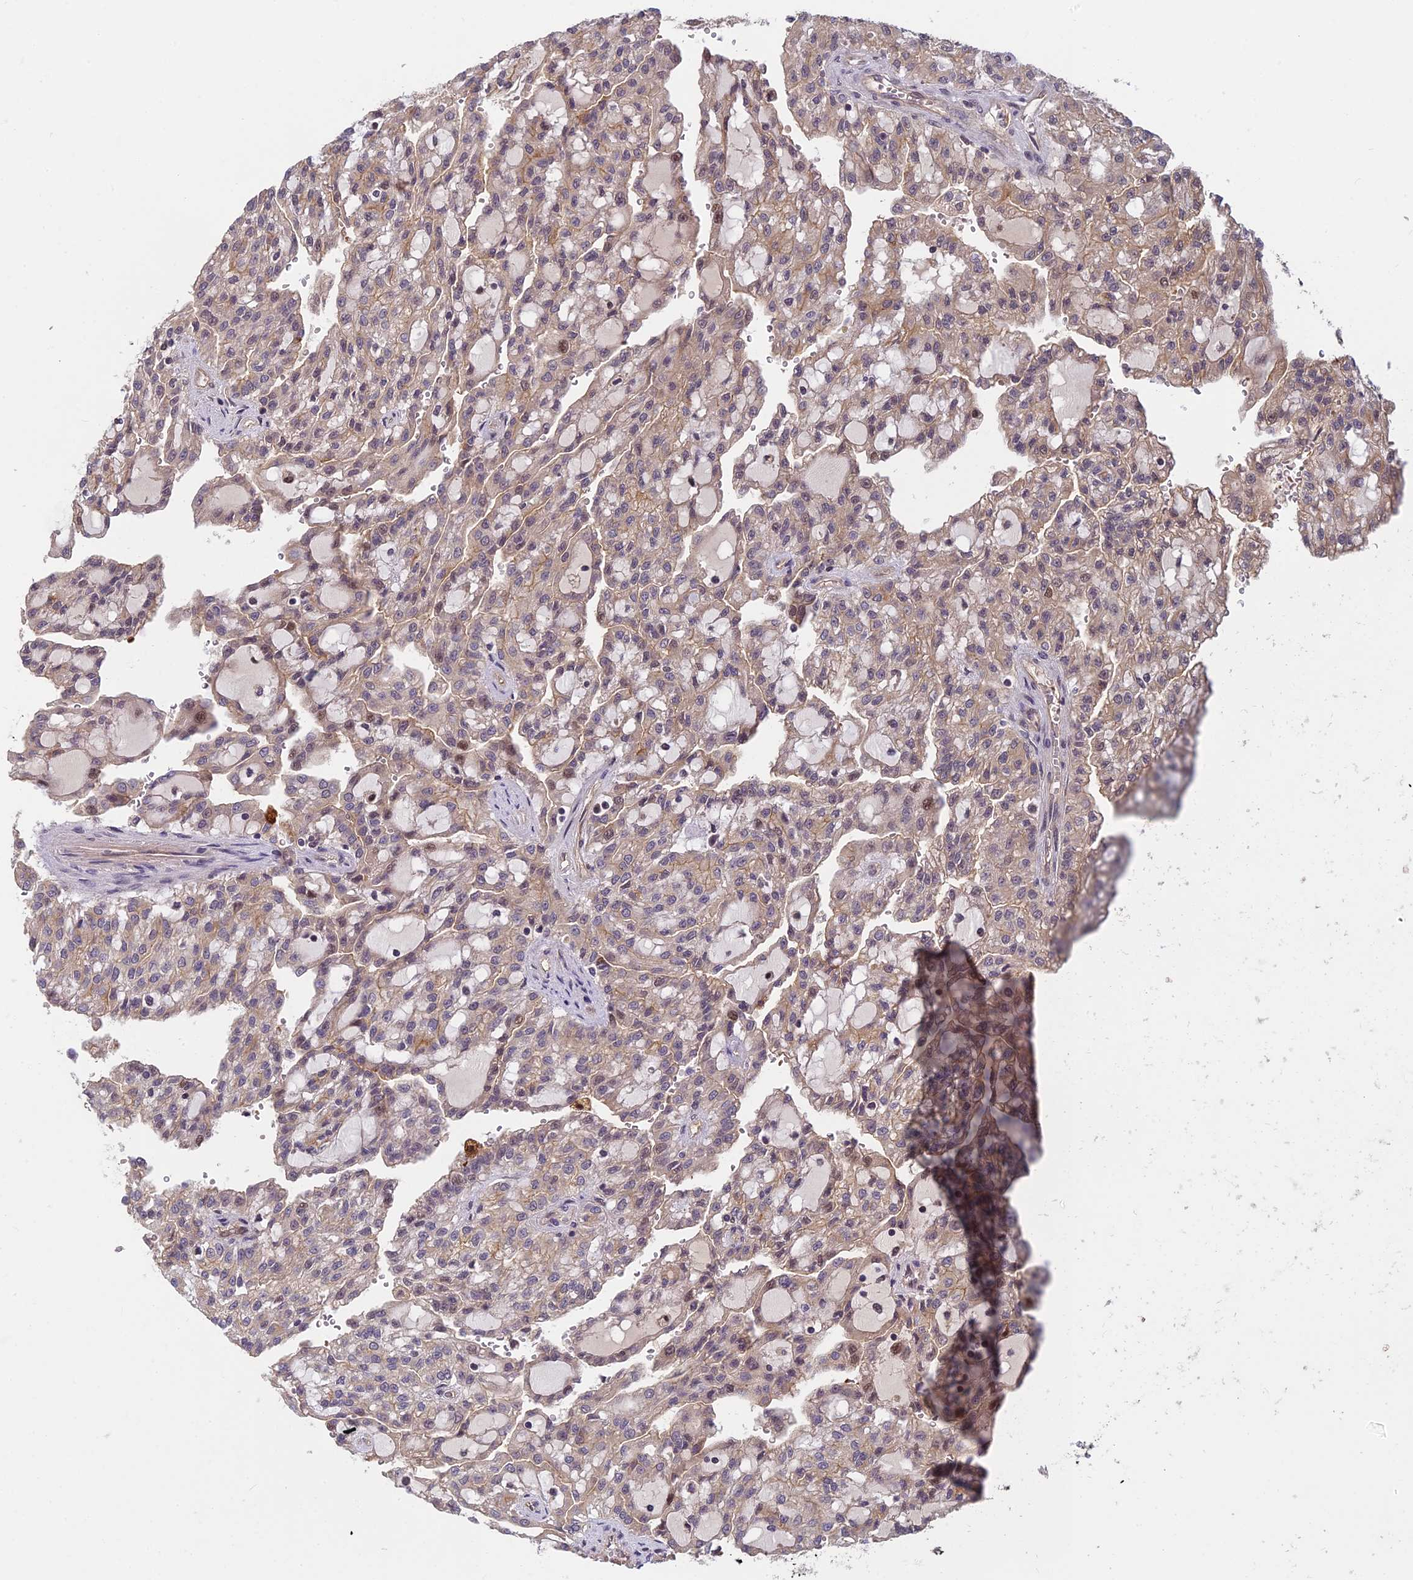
{"staining": {"intensity": "weak", "quantity": "25%-75%", "location": "cytoplasmic/membranous"}, "tissue": "renal cancer", "cell_type": "Tumor cells", "image_type": "cancer", "snomed": [{"axis": "morphology", "description": "Adenocarcinoma, NOS"}, {"axis": "topography", "description": "Kidney"}], "caption": "Protein staining of renal cancer tissue exhibits weak cytoplasmic/membranous expression in approximately 25%-75% of tumor cells.", "gene": "PIKFYVE", "patient": {"sex": "male", "age": 63}}